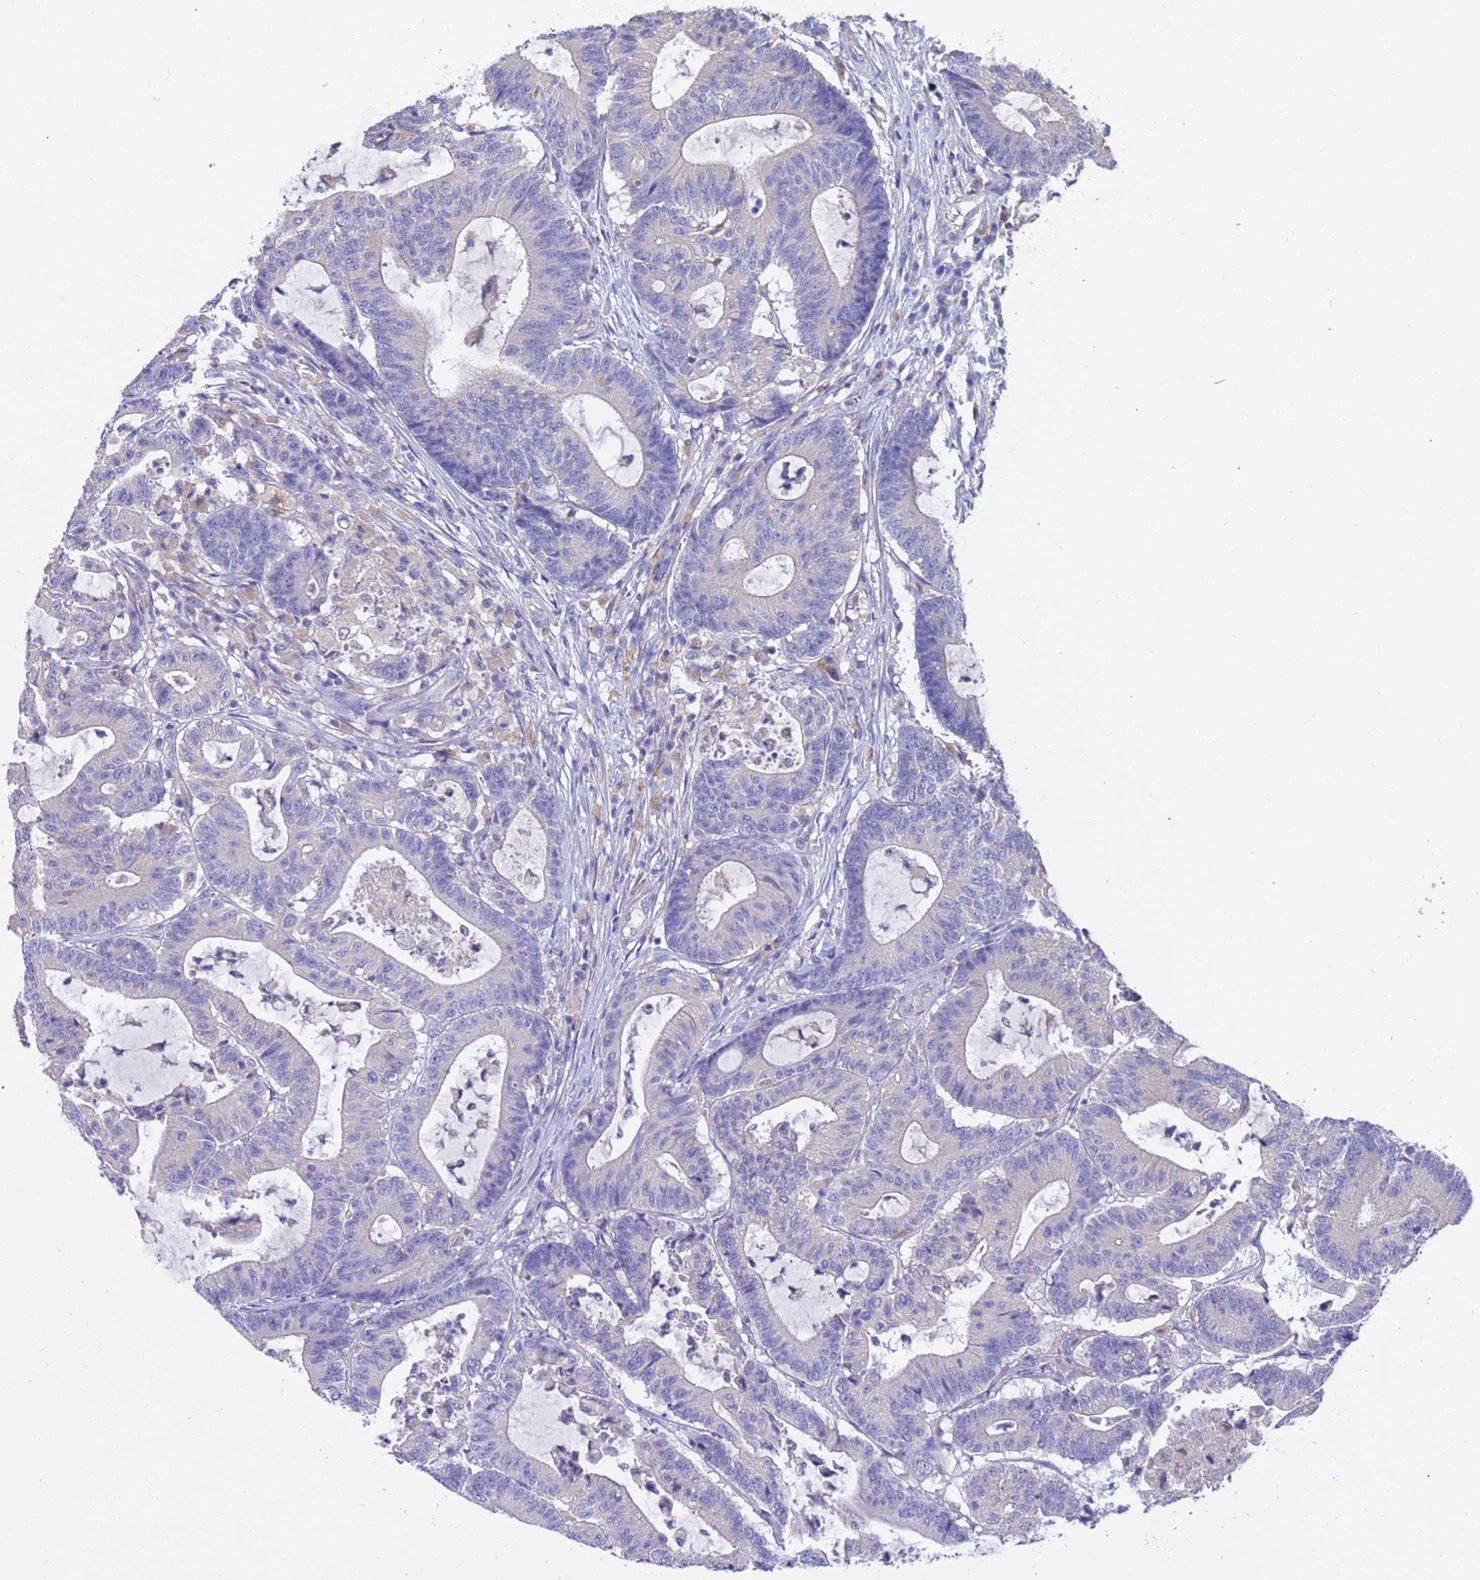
{"staining": {"intensity": "negative", "quantity": "none", "location": "none"}, "tissue": "colorectal cancer", "cell_type": "Tumor cells", "image_type": "cancer", "snomed": [{"axis": "morphology", "description": "Adenocarcinoma, NOS"}, {"axis": "topography", "description": "Colon"}], "caption": "A histopathology image of human colorectal cancer is negative for staining in tumor cells.", "gene": "SRL", "patient": {"sex": "female", "age": 84}}